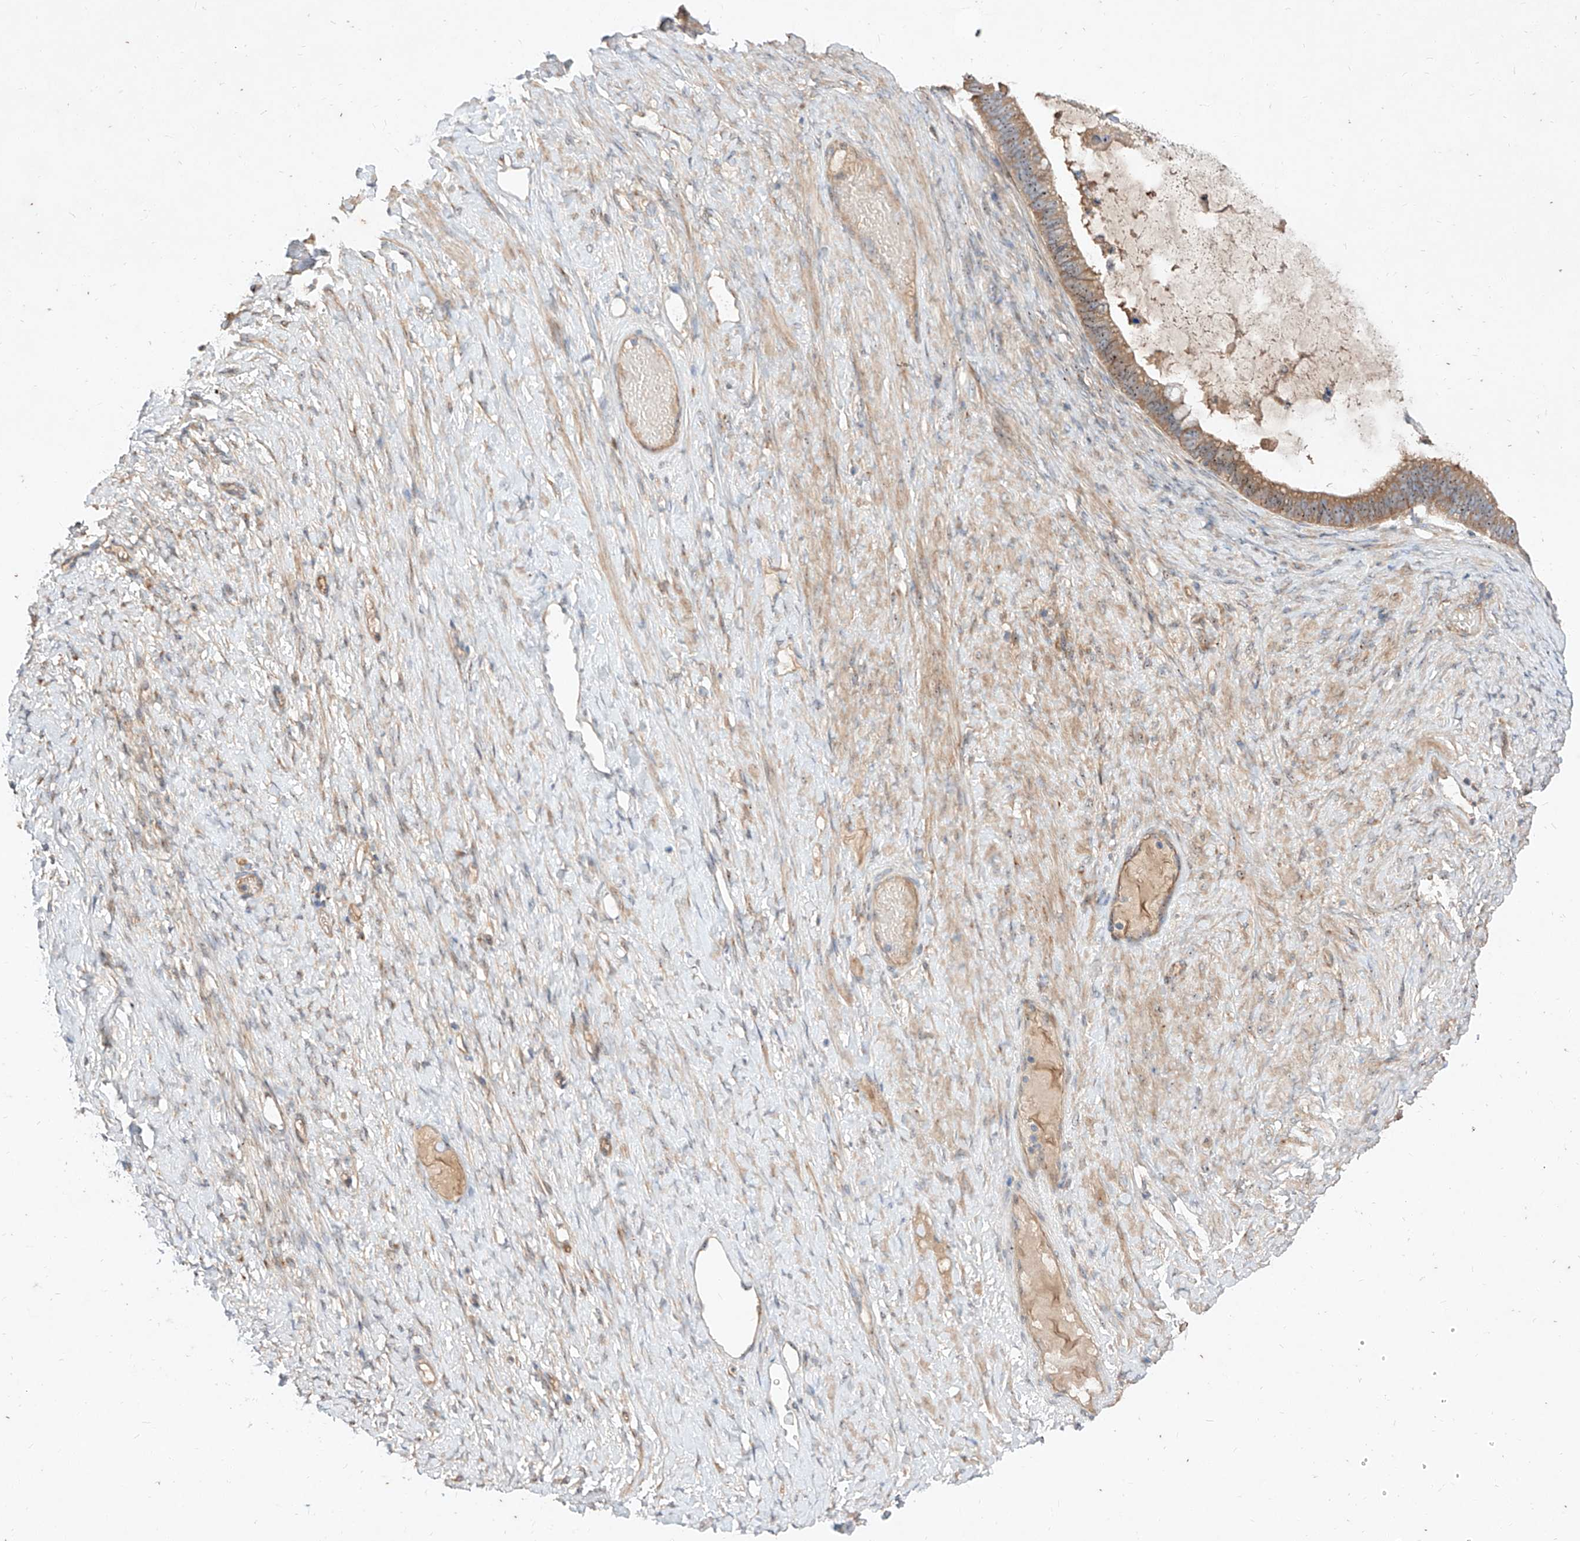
{"staining": {"intensity": "moderate", "quantity": ">75%", "location": "cytoplasmic/membranous"}, "tissue": "ovarian cancer", "cell_type": "Tumor cells", "image_type": "cancer", "snomed": [{"axis": "morphology", "description": "Cystadenocarcinoma, mucinous, NOS"}, {"axis": "topography", "description": "Ovary"}], "caption": "A histopathology image of ovarian mucinous cystadenocarcinoma stained for a protein reveals moderate cytoplasmic/membranous brown staining in tumor cells.", "gene": "DIRAS3", "patient": {"sex": "female", "age": 61}}